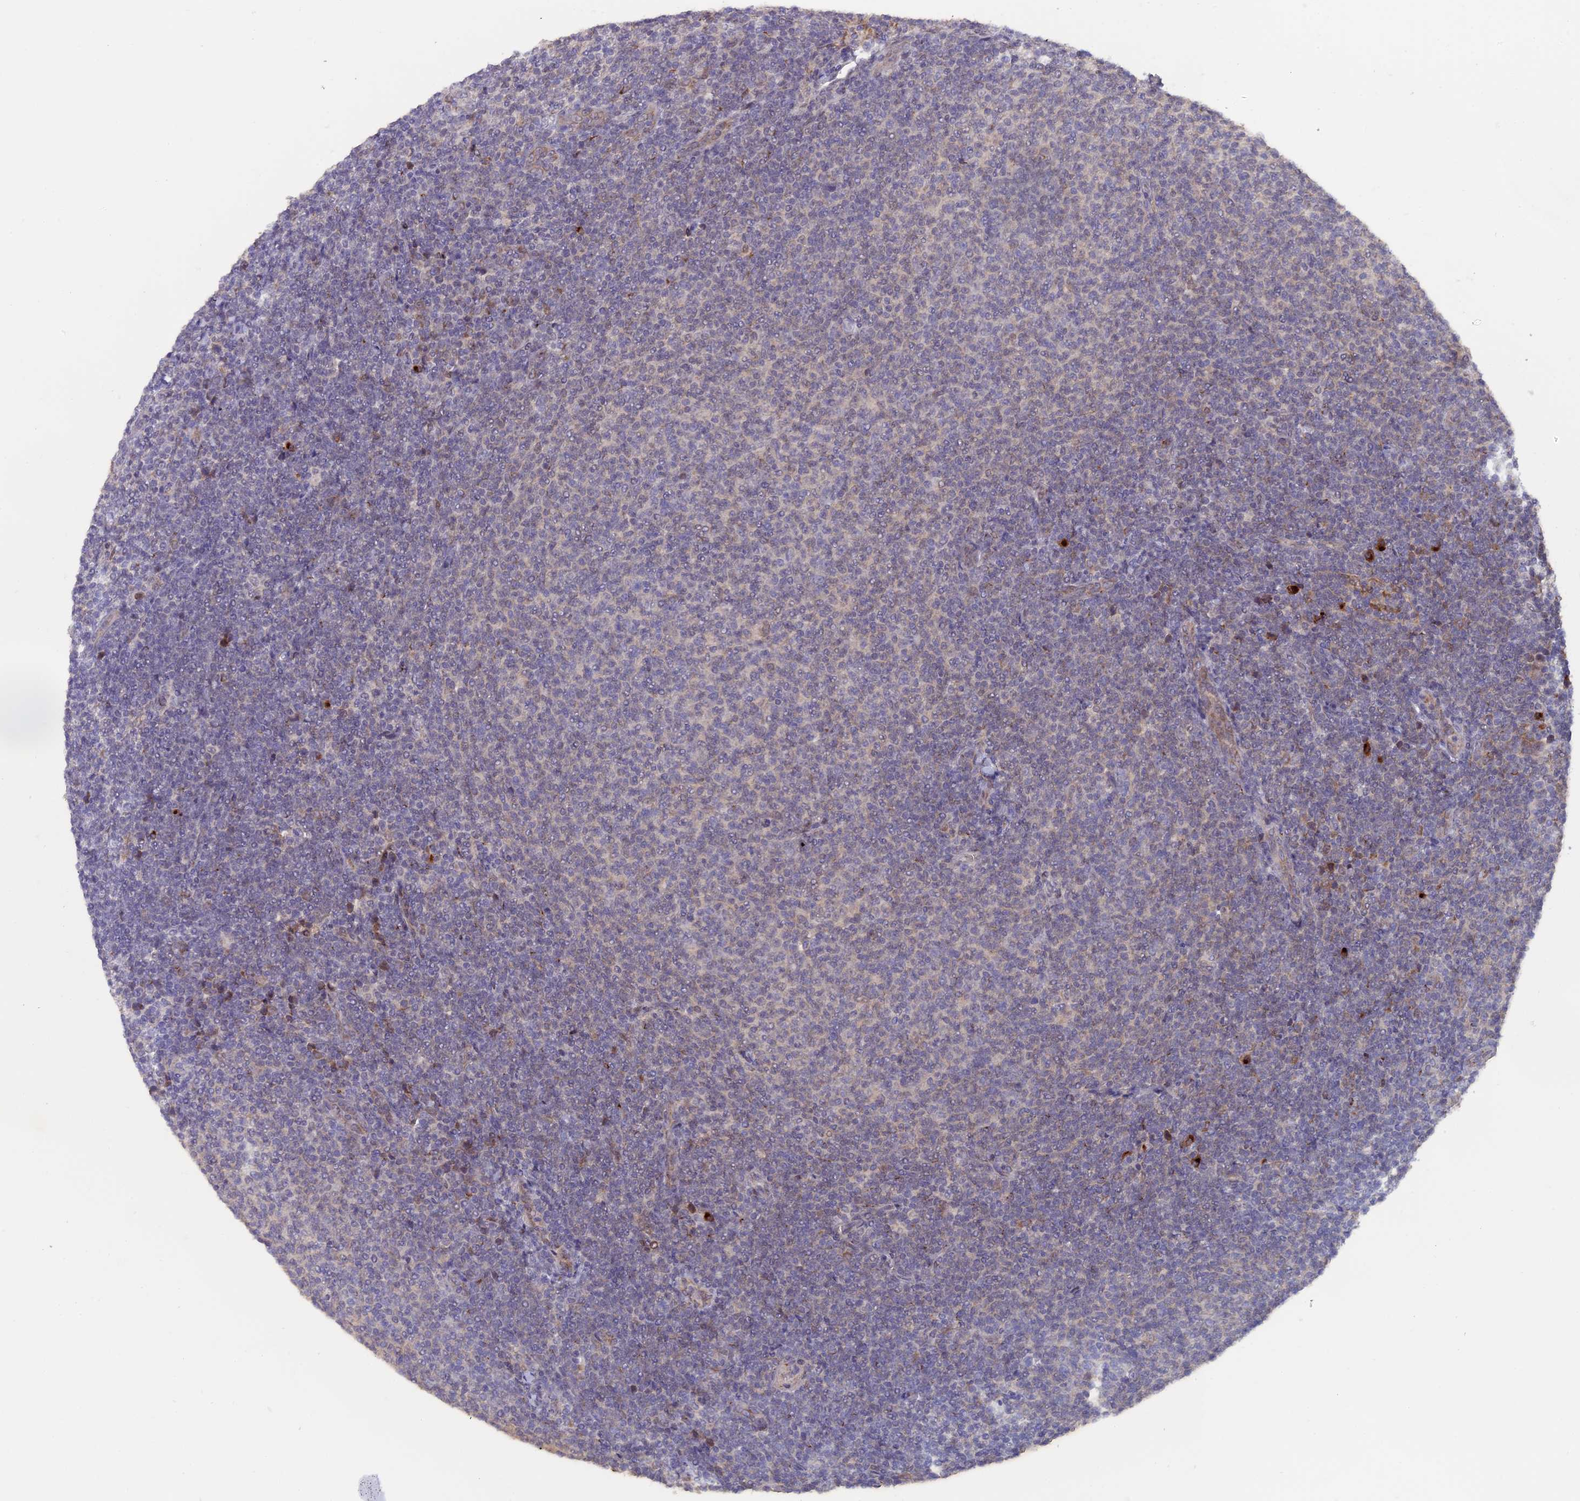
{"staining": {"intensity": "weak", "quantity": "<25%", "location": "cytoplasmic/membranous"}, "tissue": "lymphoma", "cell_type": "Tumor cells", "image_type": "cancer", "snomed": [{"axis": "morphology", "description": "Malignant lymphoma, non-Hodgkin's type, Low grade"}, {"axis": "topography", "description": "Lymph node"}], "caption": "Malignant lymphoma, non-Hodgkin's type (low-grade) was stained to show a protein in brown. There is no significant expression in tumor cells.", "gene": "SNX17", "patient": {"sex": "male", "age": 66}}